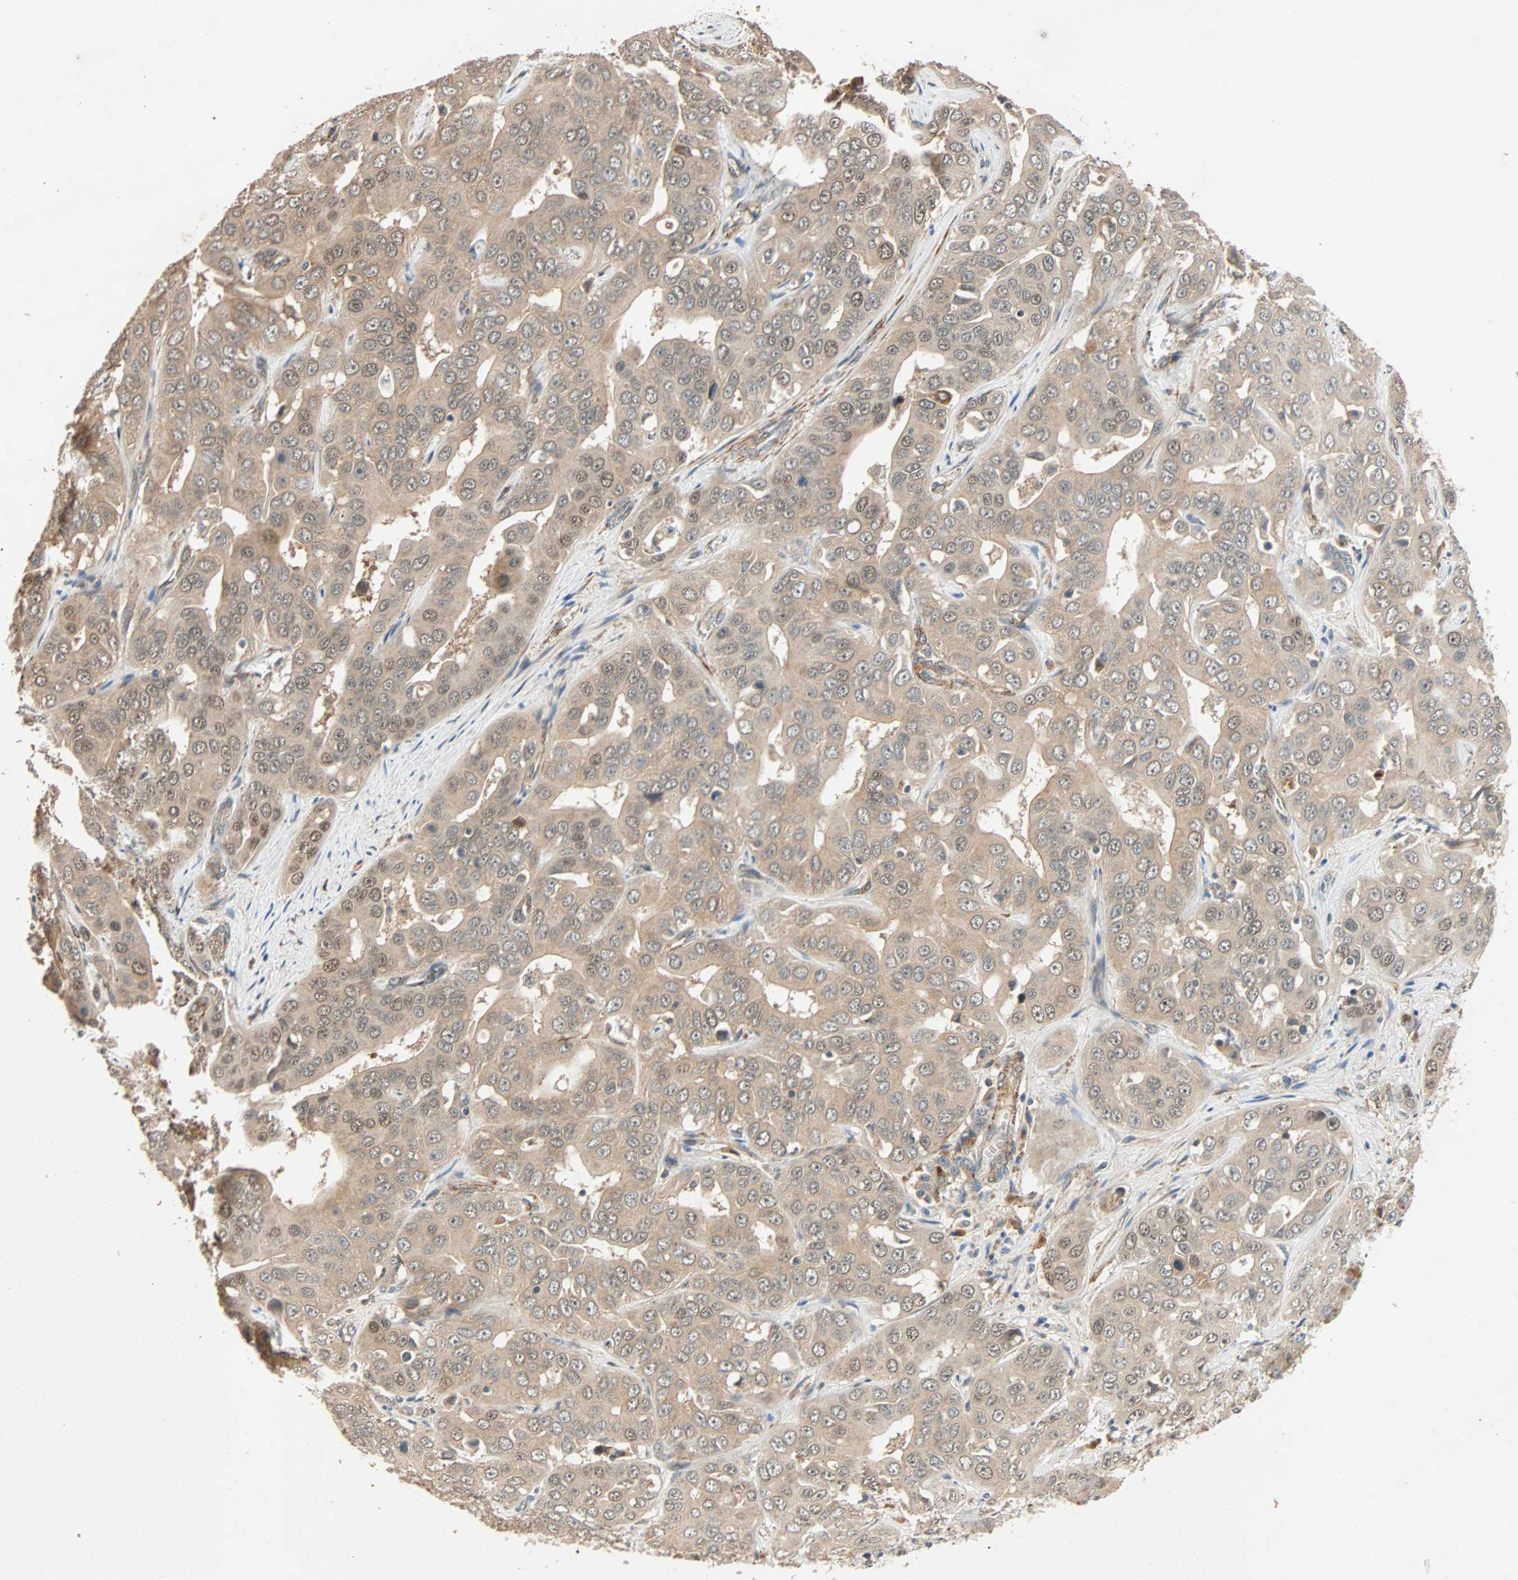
{"staining": {"intensity": "weak", "quantity": "<25%", "location": "cytoplasmic/membranous"}, "tissue": "liver cancer", "cell_type": "Tumor cells", "image_type": "cancer", "snomed": [{"axis": "morphology", "description": "Cholangiocarcinoma"}, {"axis": "topography", "description": "Liver"}], "caption": "Tumor cells show no significant protein positivity in liver cholangiocarcinoma.", "gene": "QSER1", "patient": {"sex": "female", "age": 52}}